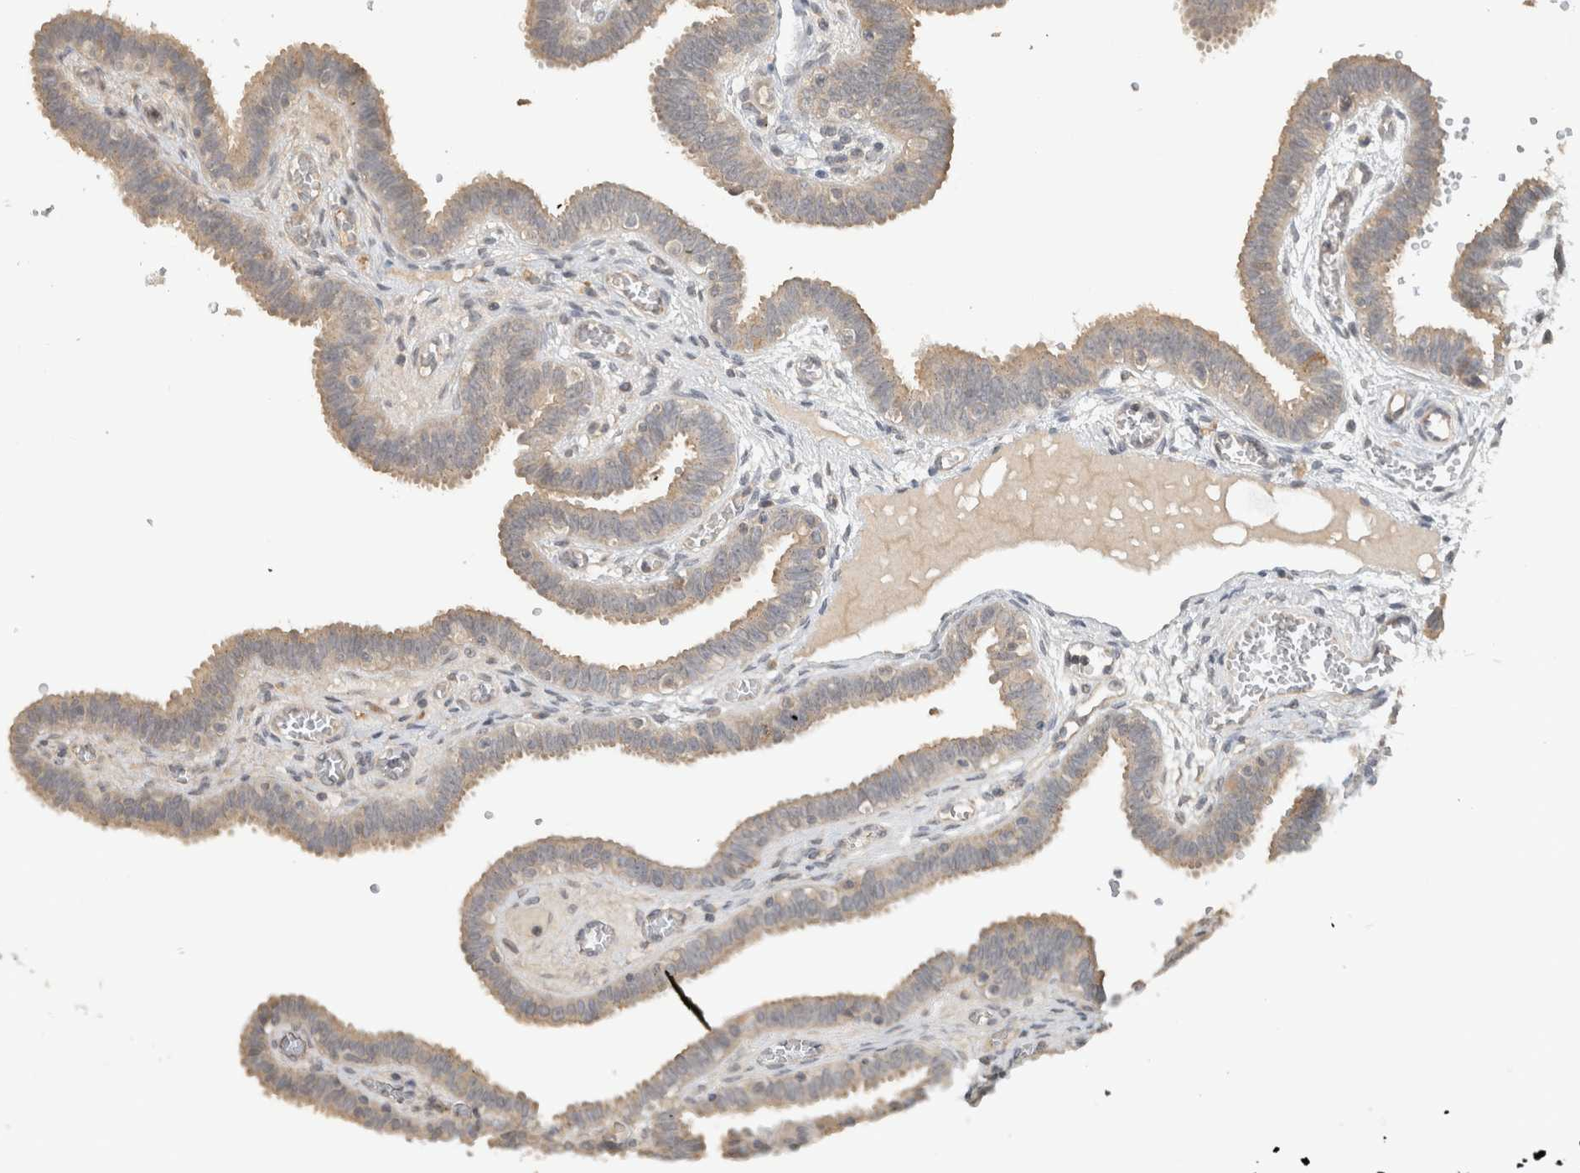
{"staining": {"intensity": "weak", "quantity": ">75%", "location": "cytoplasmic/membranous"}, "tissue": "fallopian tube", "cell_type": "Glandular cells", "image_type": "normal", "snomed": [{"axis": "morphology", "description": "Normal tissue, NOS"}, {"axis": "topography", "description": "Fallopian tube"}, {"axis": "topography", "description": "Placenta"}], "caption": "Immunohistochemistry (DAB) staining of normal fallopian tube demonstrates weak cytoplasmic/membranous protein expression in about >75% of glandular cells.", "gene": "ERCC6L2", "patient": {"sex": "female", "age": 32}}